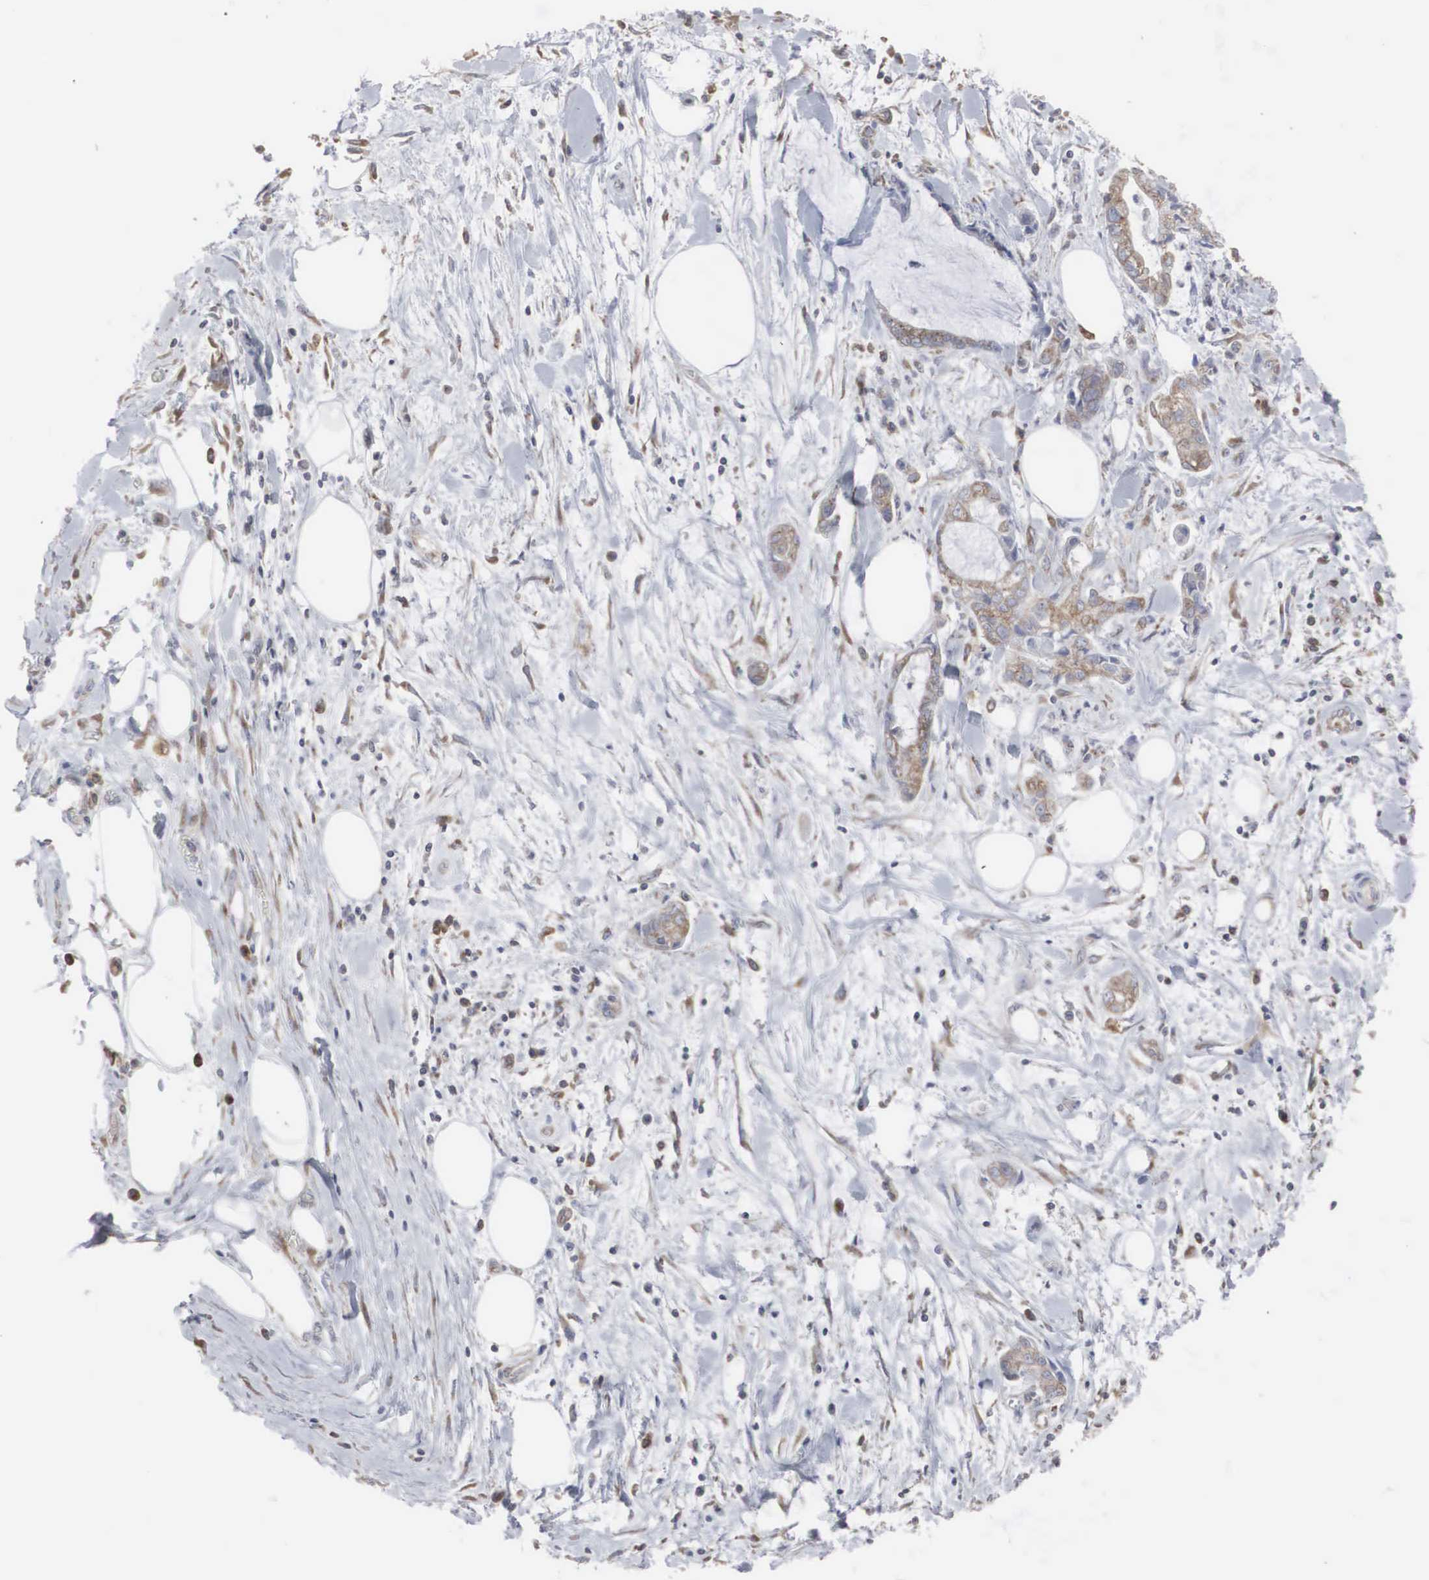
{"staining": {"intensity": "moderate", "quantity": "25%-75%", "location": "cytoplasmic/membranous"}, "tissue": "liver cancer", "cell_type": "Tumor cells", "image_type": "cancer", "snomed": [{"axis": "morphology", "description": "Cholangiocarcinoma"}, {"axis": "topography", "description": "Liver"}], "caption": "The photomicrograph exhibits staining of liver cancer (cholangiocarcinoma), revealing moderate cytoplasmic/membranous protein staining (brown color) within tumor cells. (brown staining indicates protein expression, while blue staining denotes nuclei).", "gene": "MIA2", "patient": {"sex": "male", "age": 57}}